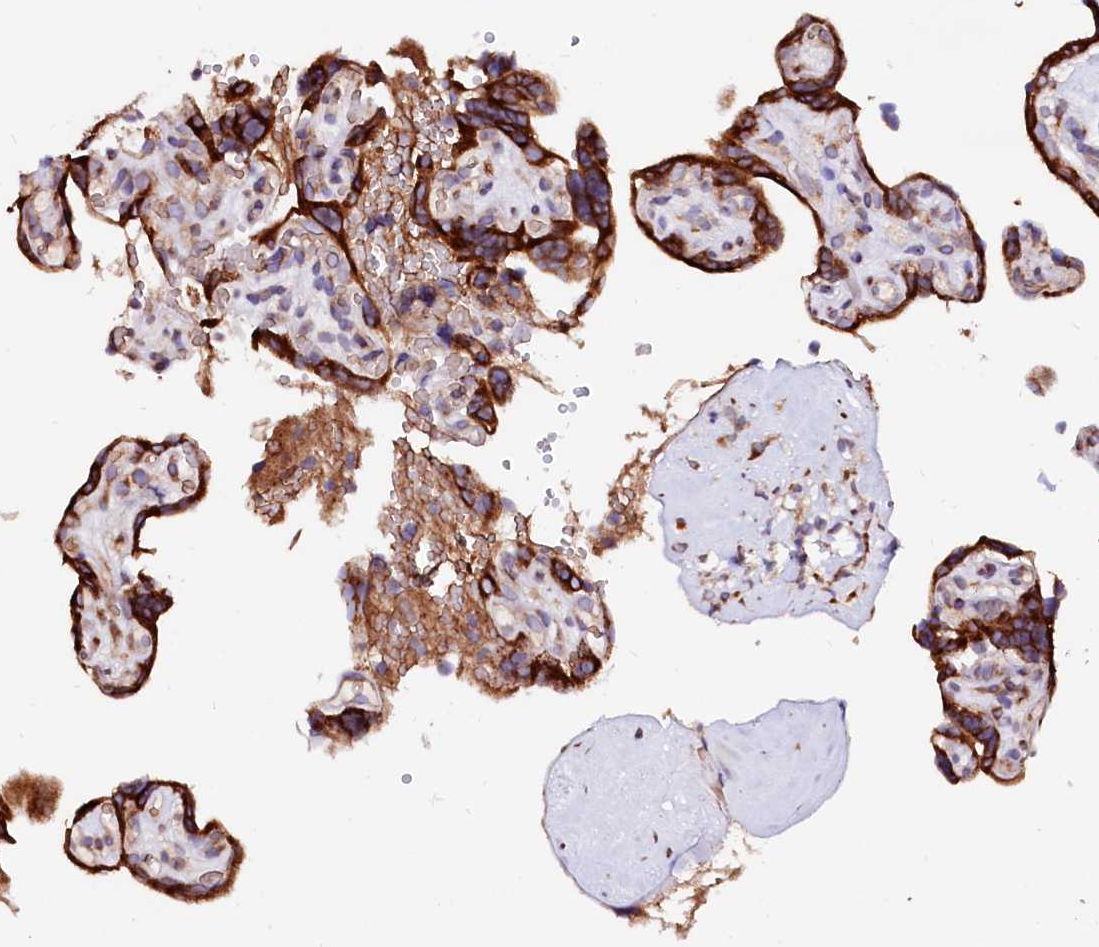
{"staining": {"intensity": "strong", "quantity": ">75%", "location": "cytoplasmic/membranous"}, "tissue": "placenta", "cell_type": "Decidual cells", "image_type": "normal", "snomed": [{"axis": "morphology", "description": "Normal tissue, NOS"}, {"axis": "topography", "description": "Placenta"}], "caption": "Brown immunohistochemical staining in benign human placenta displays strong cytoplasmic/membranous staining in approximately >75% of decidual cells. The protein is shown in brown color, while the nuclei are stained blue.", "gene": "LMAN1", "patient": {"sex": "female", "age": 30}}